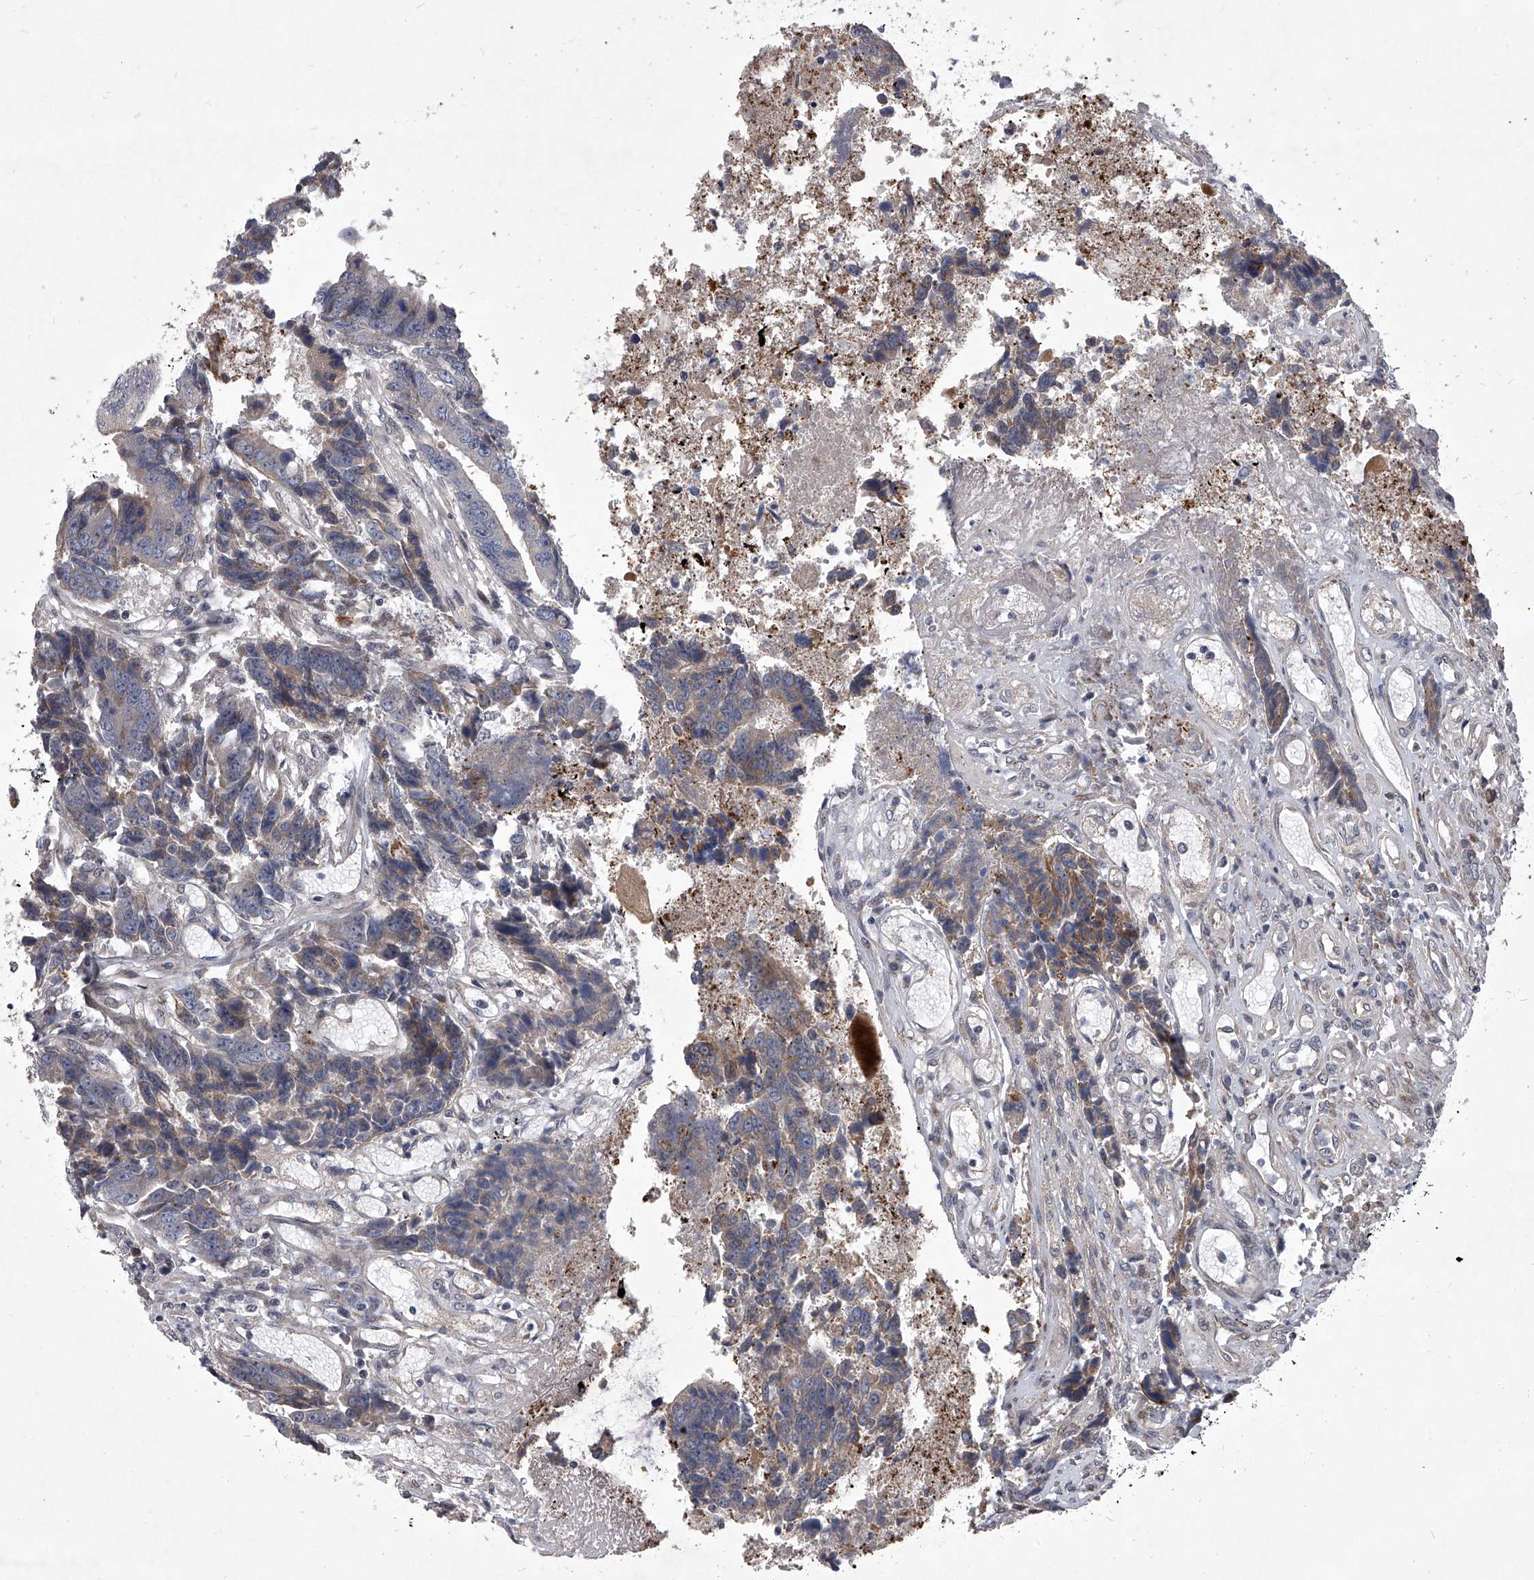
{"staining": {"intensity": "weak", "quantity": "<25%", "location": "cytoplasmic/membranous"}, "tissue": "colorectal cancer", "cell_type": "Tumor cells", "image_type": "cancer", "snomed": [{"axis": "morphology", "description": "Adenocarcinoma, NOS"}, {"axis": "topography", "description": "Rectum"}], "caption": "Immunohistochemistry of human colorectal adenocarcinoma exhibits no staining in tumor cells.", "gene": "HEATR6", "patient": {"sex": "male", "age": 84}}